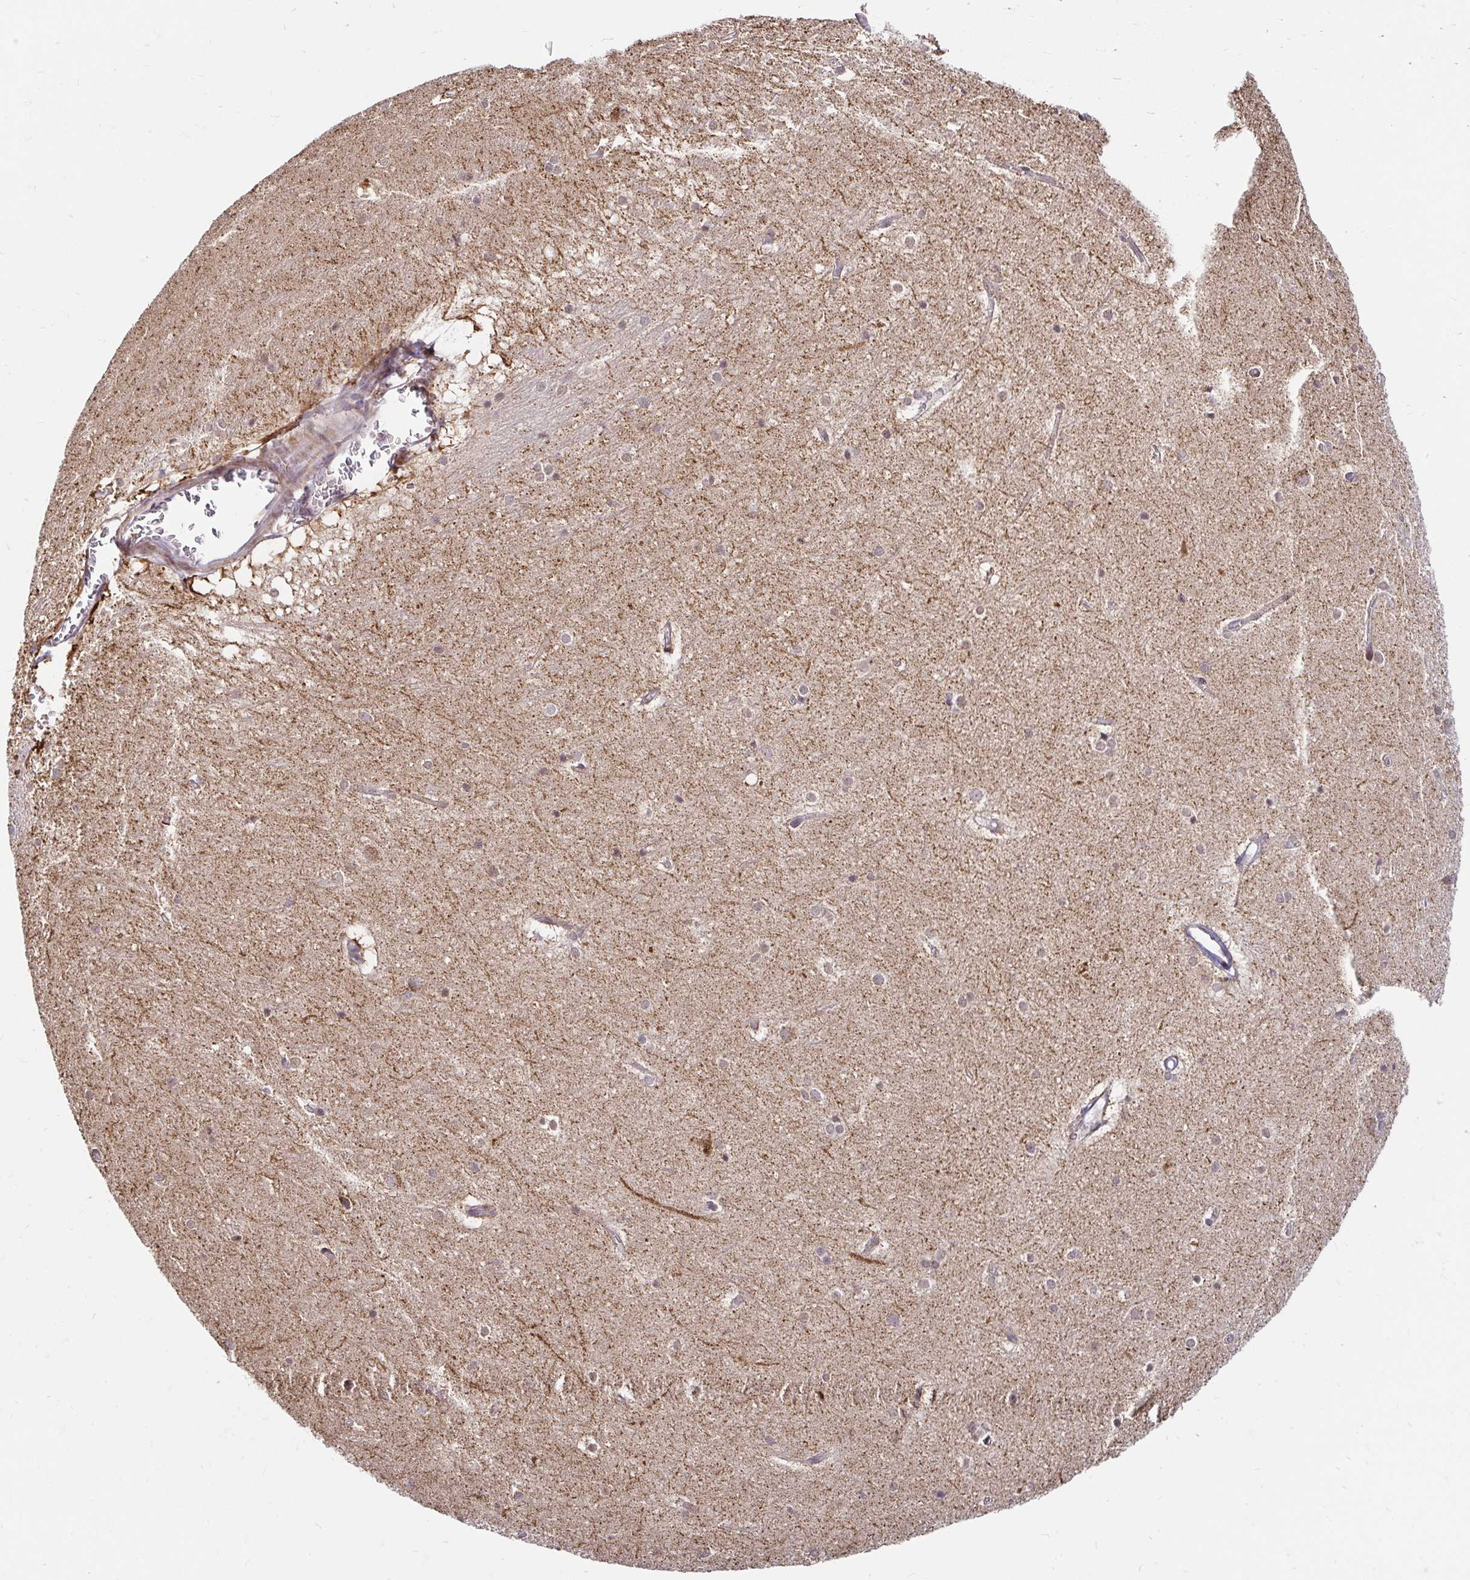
{"staining": {"intensity": "moderate", "quantity": "<25%", "location": "cytoplasmic/membranous"}, "tissue": "hippocampus", "cell_type": "Glial cells", "image_type": "normal", "snomed": [{"axis": "morphology", "description": "Normal tissue, NOS"}, {"axis": "topography", "description": "Cerebral cortex"}, {"axis": "topography", "description": "Hippocampus"}], "caption": "IHC micrograph of unremarkable hippocampus: human hippocampus stained using immunohistochemistry (IHC) shows low levels of moderate protein expression localized specifically in the cytoplasmic/membranous of glial cells, appearing as a cytoplasmic/membranous brown color.", "gene": "TIMM50", "patient": {"sex": "female", "age": 19}}